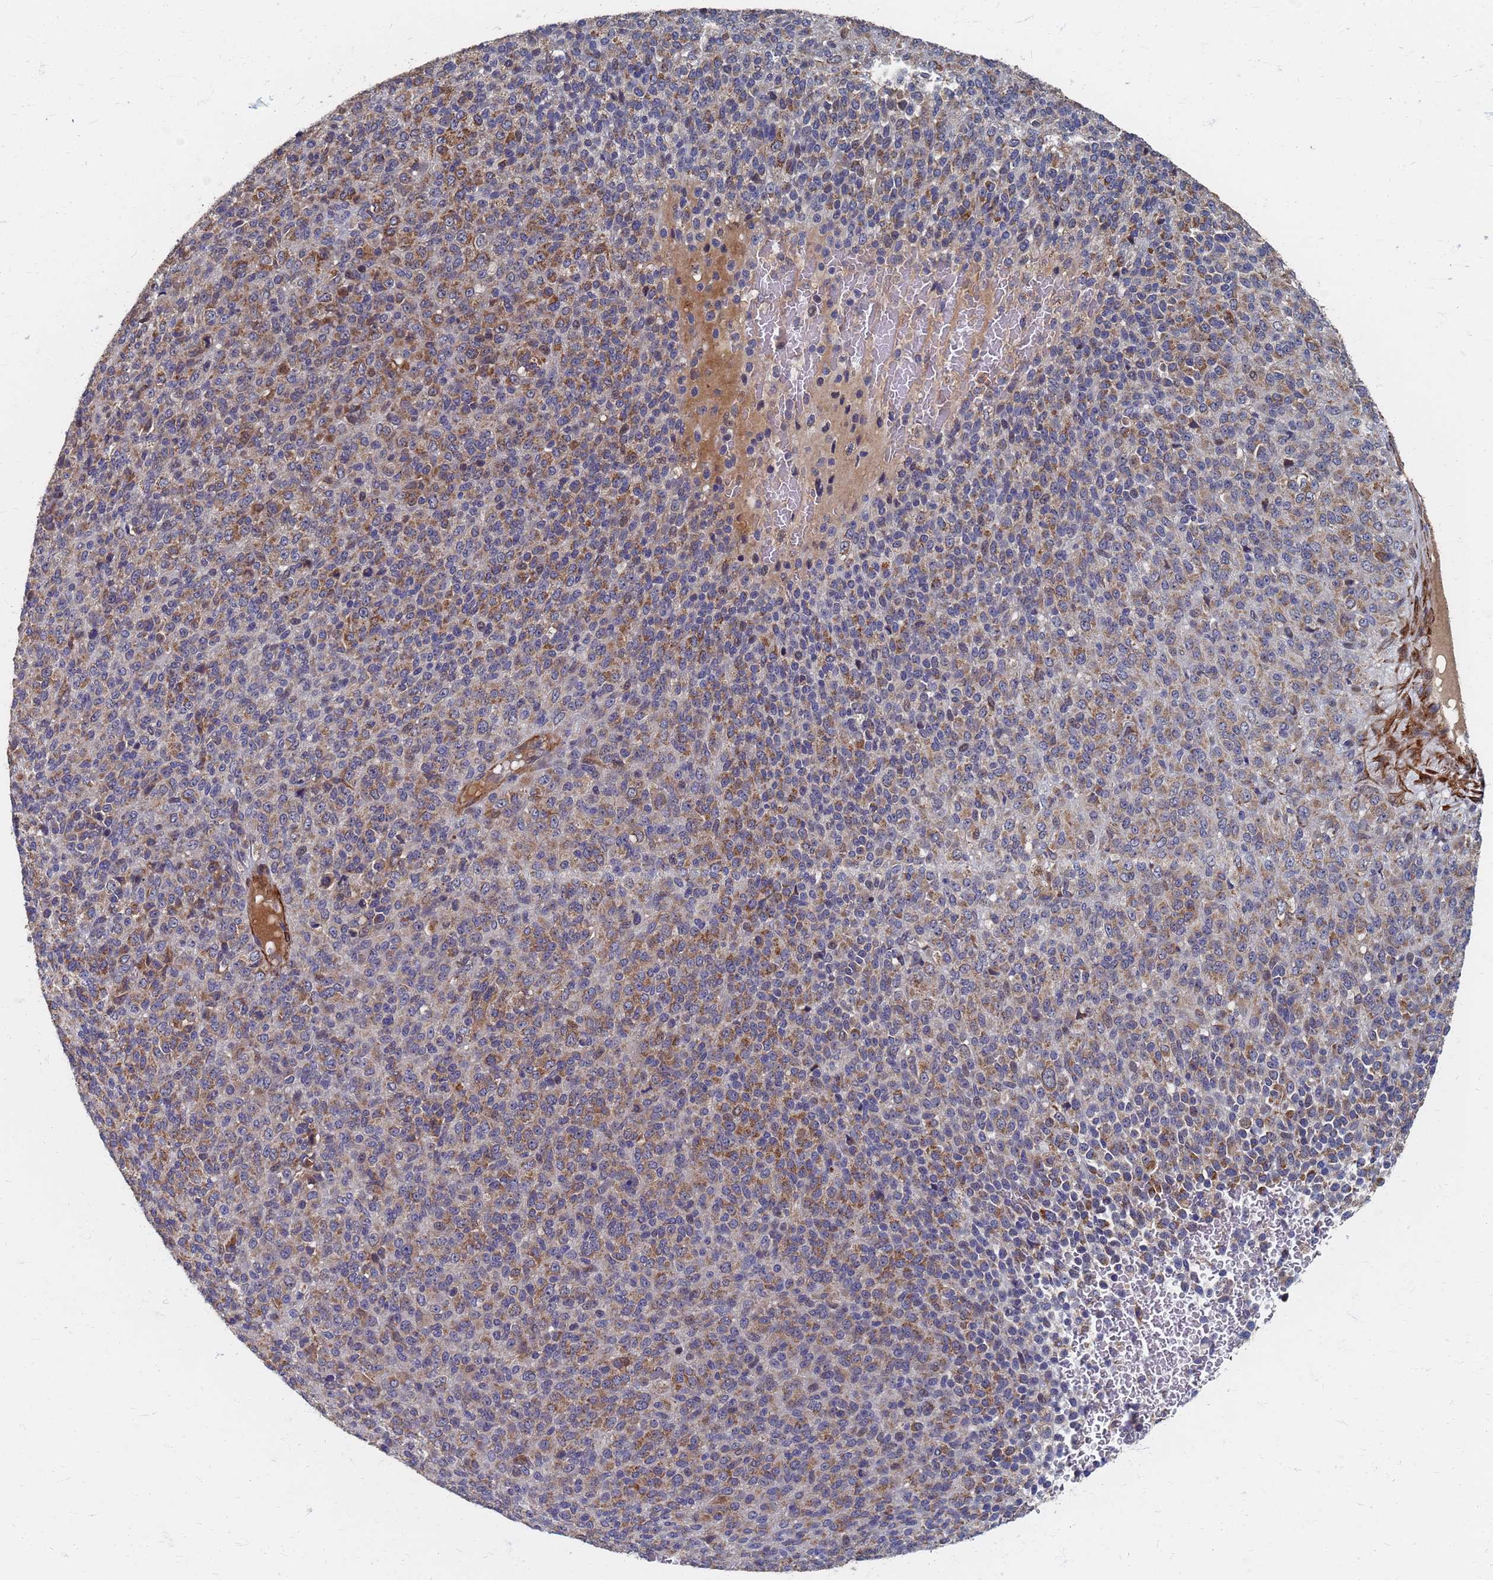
{"staining": {"intensity": "moderate", "quantity": "25%-75%", "location": "cytoplasmic/membranous"}, "tissue": "melanoma", "cell_type": "Tumor cells", "image_type": "cancer", "snomed": [{"axis": "morphology", "description": "Malignant melanoma, Metastatic site"}, {"axis": "topography", "description": "Brain"}], "caption": "Moderate cytoplasmic/membranous protein positivity is seen in about 25%-75% of tumor cells in malignant melanoma (metastatic site). The staining was performed using DAB to visualize the protein expression in brown, while the nuclei were stained in blue with hematoxylin (Magnification: 20x).", "gene": "ATPAF1", "patient": {"sex": "female", "age": 56}}